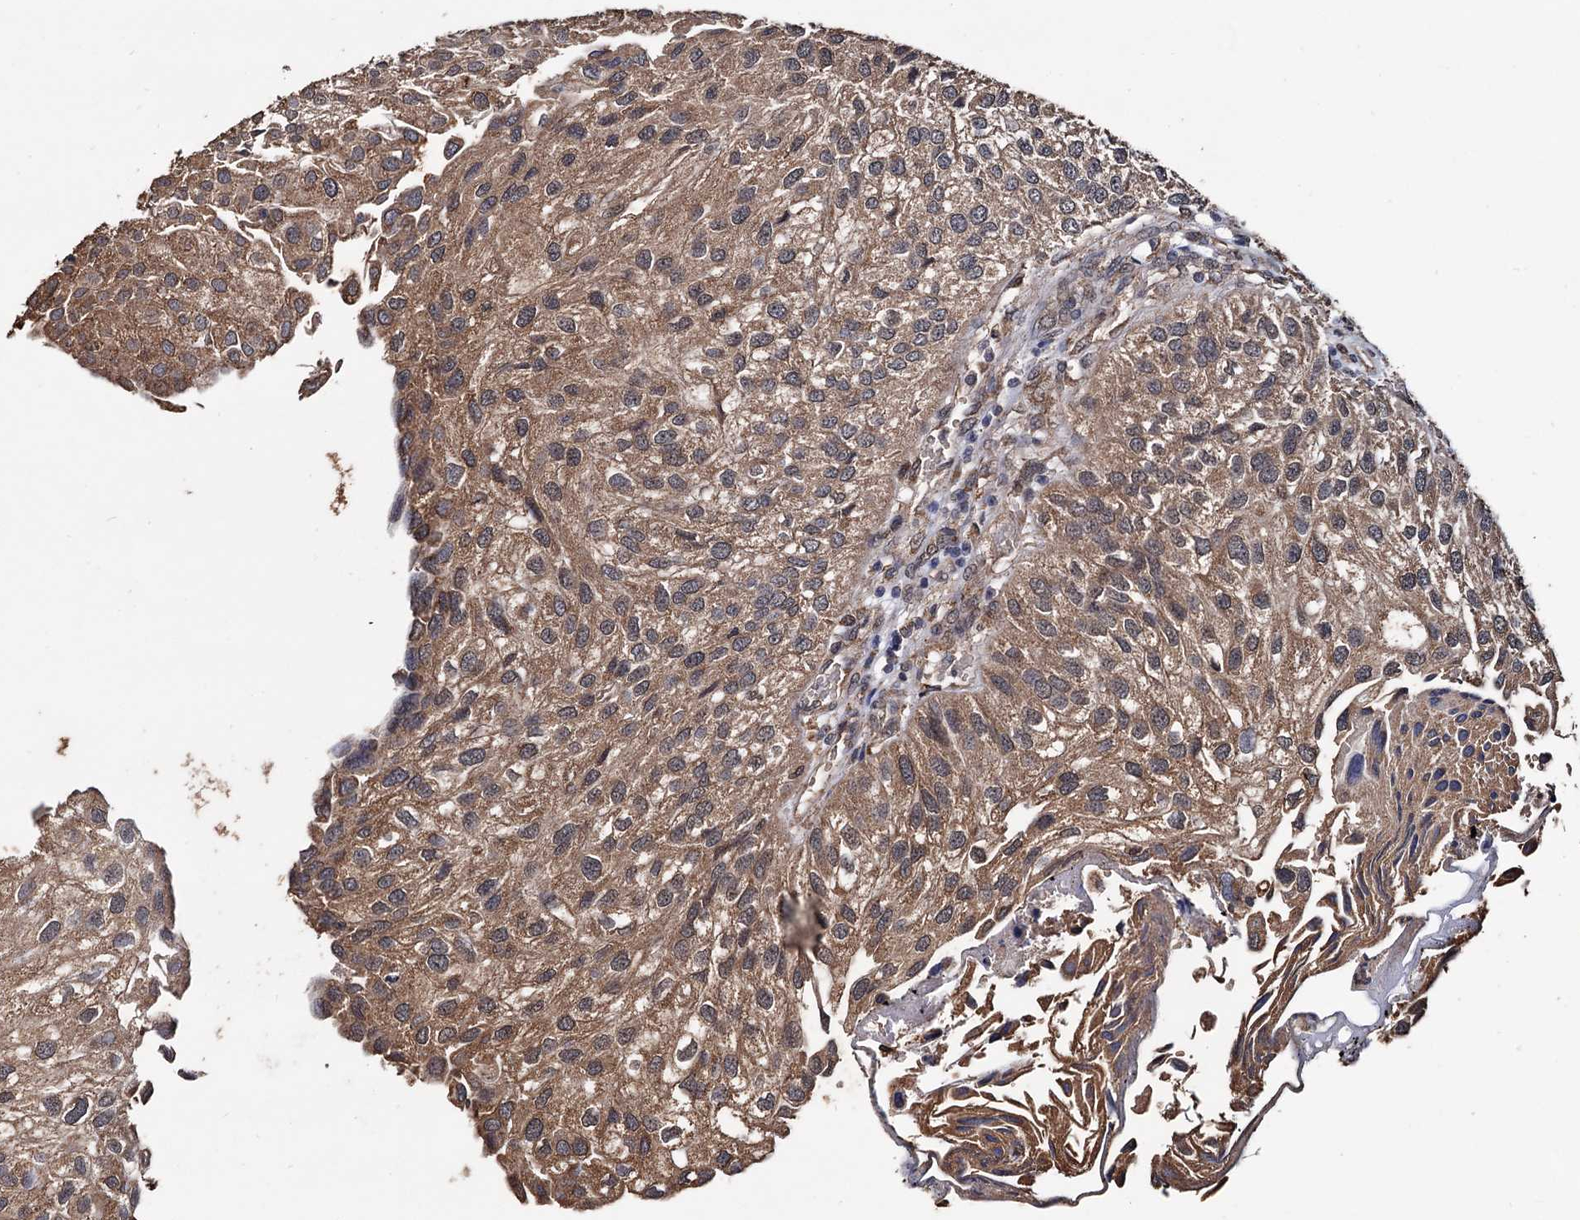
{"staining": {"intensity": "moderate", "quantity": ">75%", "location": "cytoplasmic/membranous"}, "tissue": "urothelial cancer", "cell_type": "Tumor cells", "image_type": "cancer", "snomed": [{"axis": "morphology", "description": "Urothelial carcinoma, Low grade"}, {"axis": "topography", "description": "Urinary bladder"}], "caption": "A brown stain labels moderate cytoplasmic/membranous expression of a protein in urothelial cancer tumor cells.", "gene": "TBC1D12", "patient": {"sex": "female", "age": 89}}